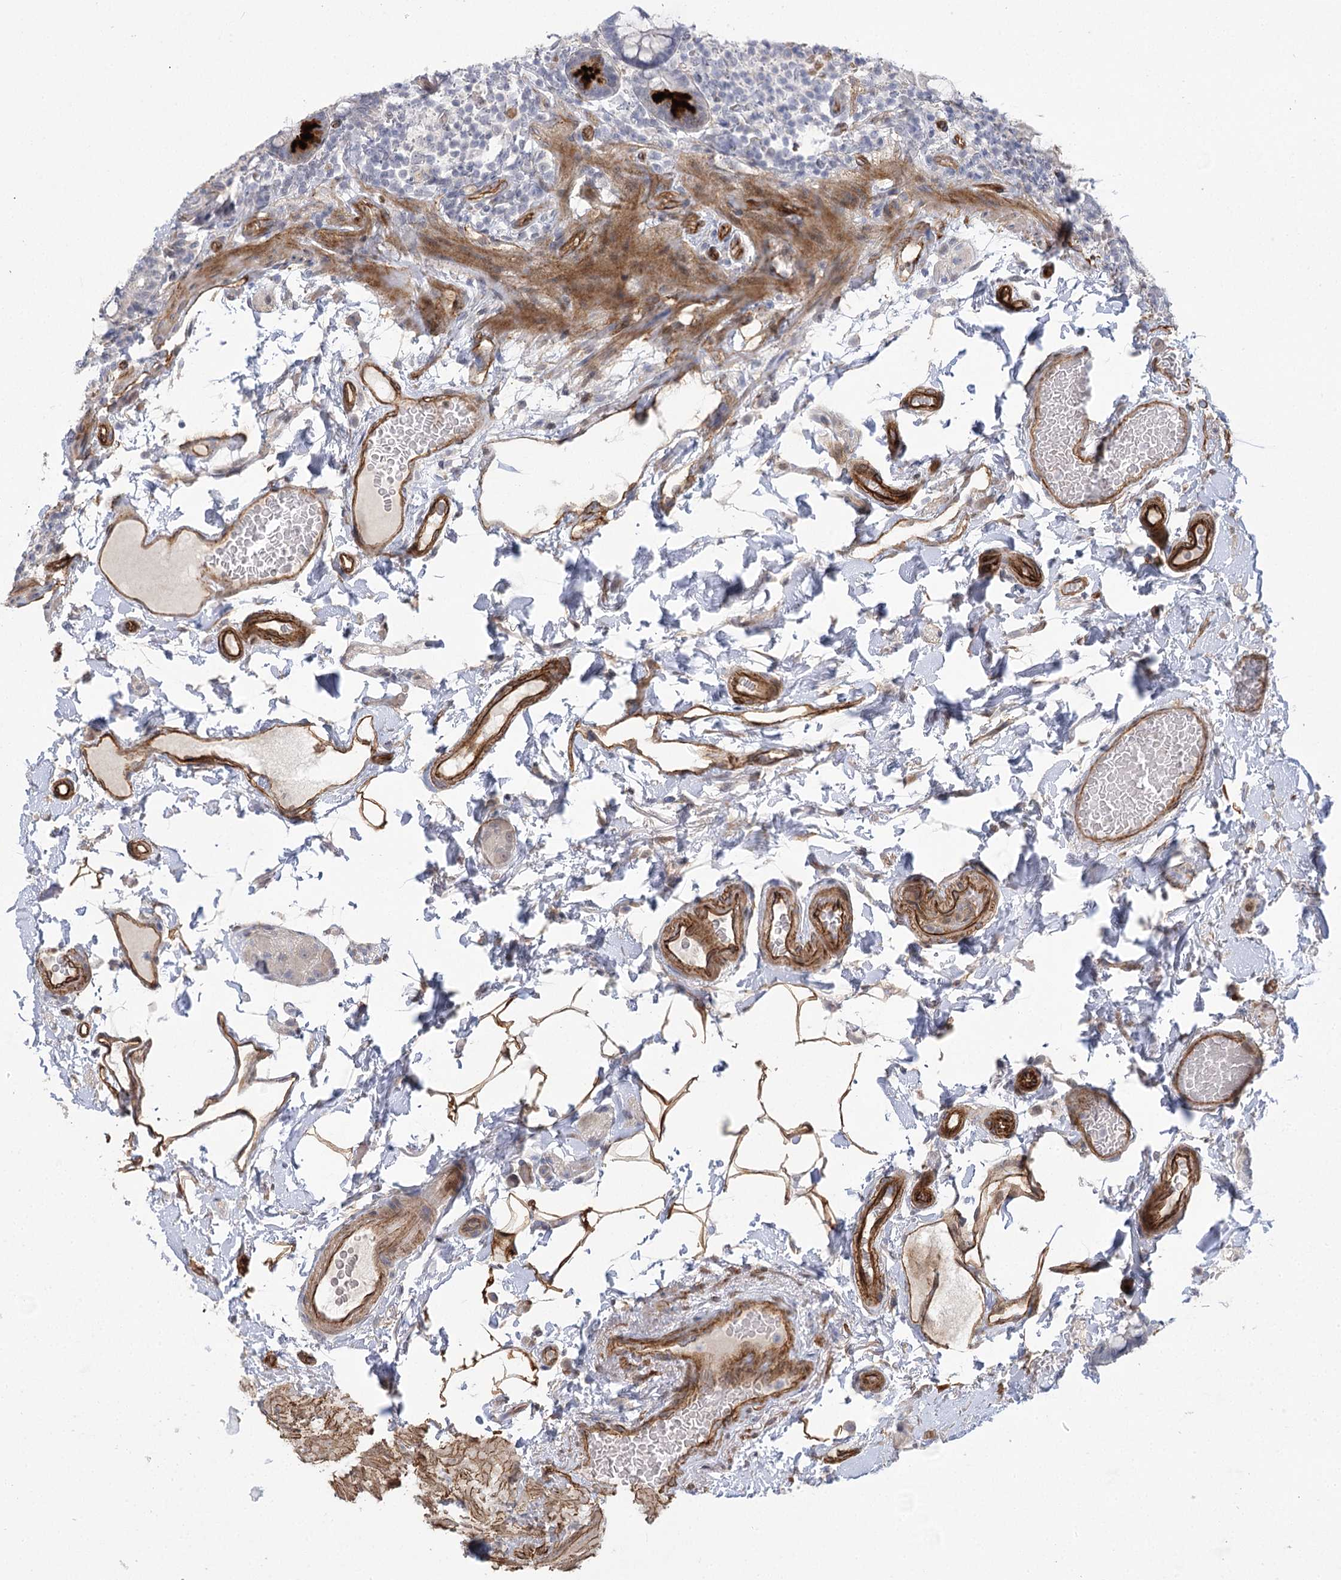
{"staining": {"intensity": "strong", "quantity": "<25%", "location": "cytoplasmic/membranous"}, "tissue": "small intestine", "cell_type": "Glandular cells", "image_type": "normal", "snomed": [{"axis": "morphology", "description": "Normal tissue, NOS"}, {"axis": "topography", "description": "Small intestine"}], "caption": "IHC micrograph of benign small intestine: human small intestine stained using immunohistochemistry (IHC) reveals medium levels of strong protein expression localized specifically in the cytoplasmic/membranous of glandular cells, appearing as a cytoplasmic/membranous brown color.", "gene": "AMTN", "patient": {"sex": "female", "age": 64}}